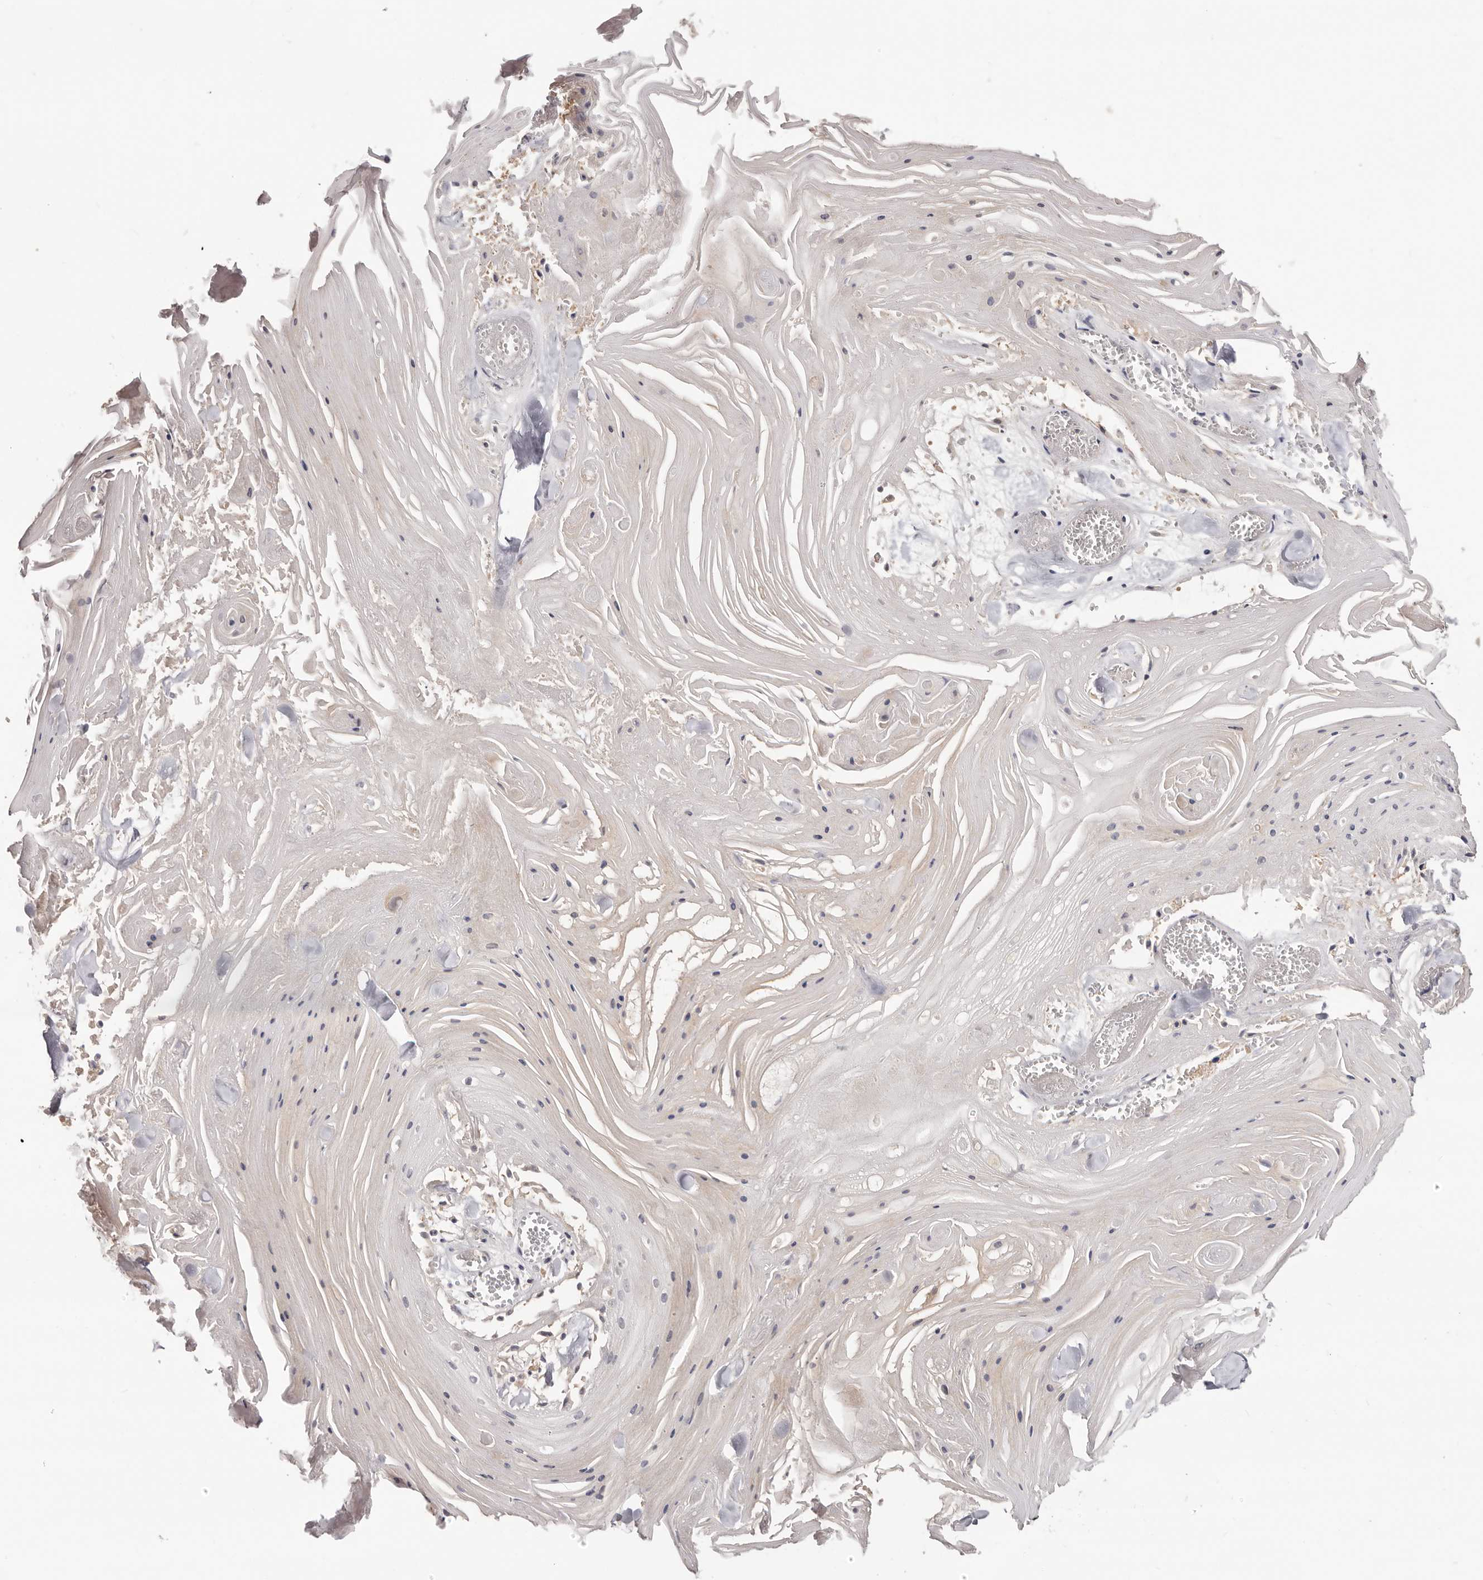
{"staining": {"intensity": "negative", "quantity": "none", "location": "none"}, "tissue": "skin cancer", "cell_type": "Tumor cells", "image_type": "cancer", "snomed": [{"axis": "morphology", "description": "Squamous cell carcinoma, NOS"}, {"axis": "topography", "description": "Skin"}], "caption": "A histopathology image of human skin cancer (squamous cell carcinoma) is negative for staining in tumor cells.", "gene": "CCDC190", "patient": {"sex": "male", "age": 74}}